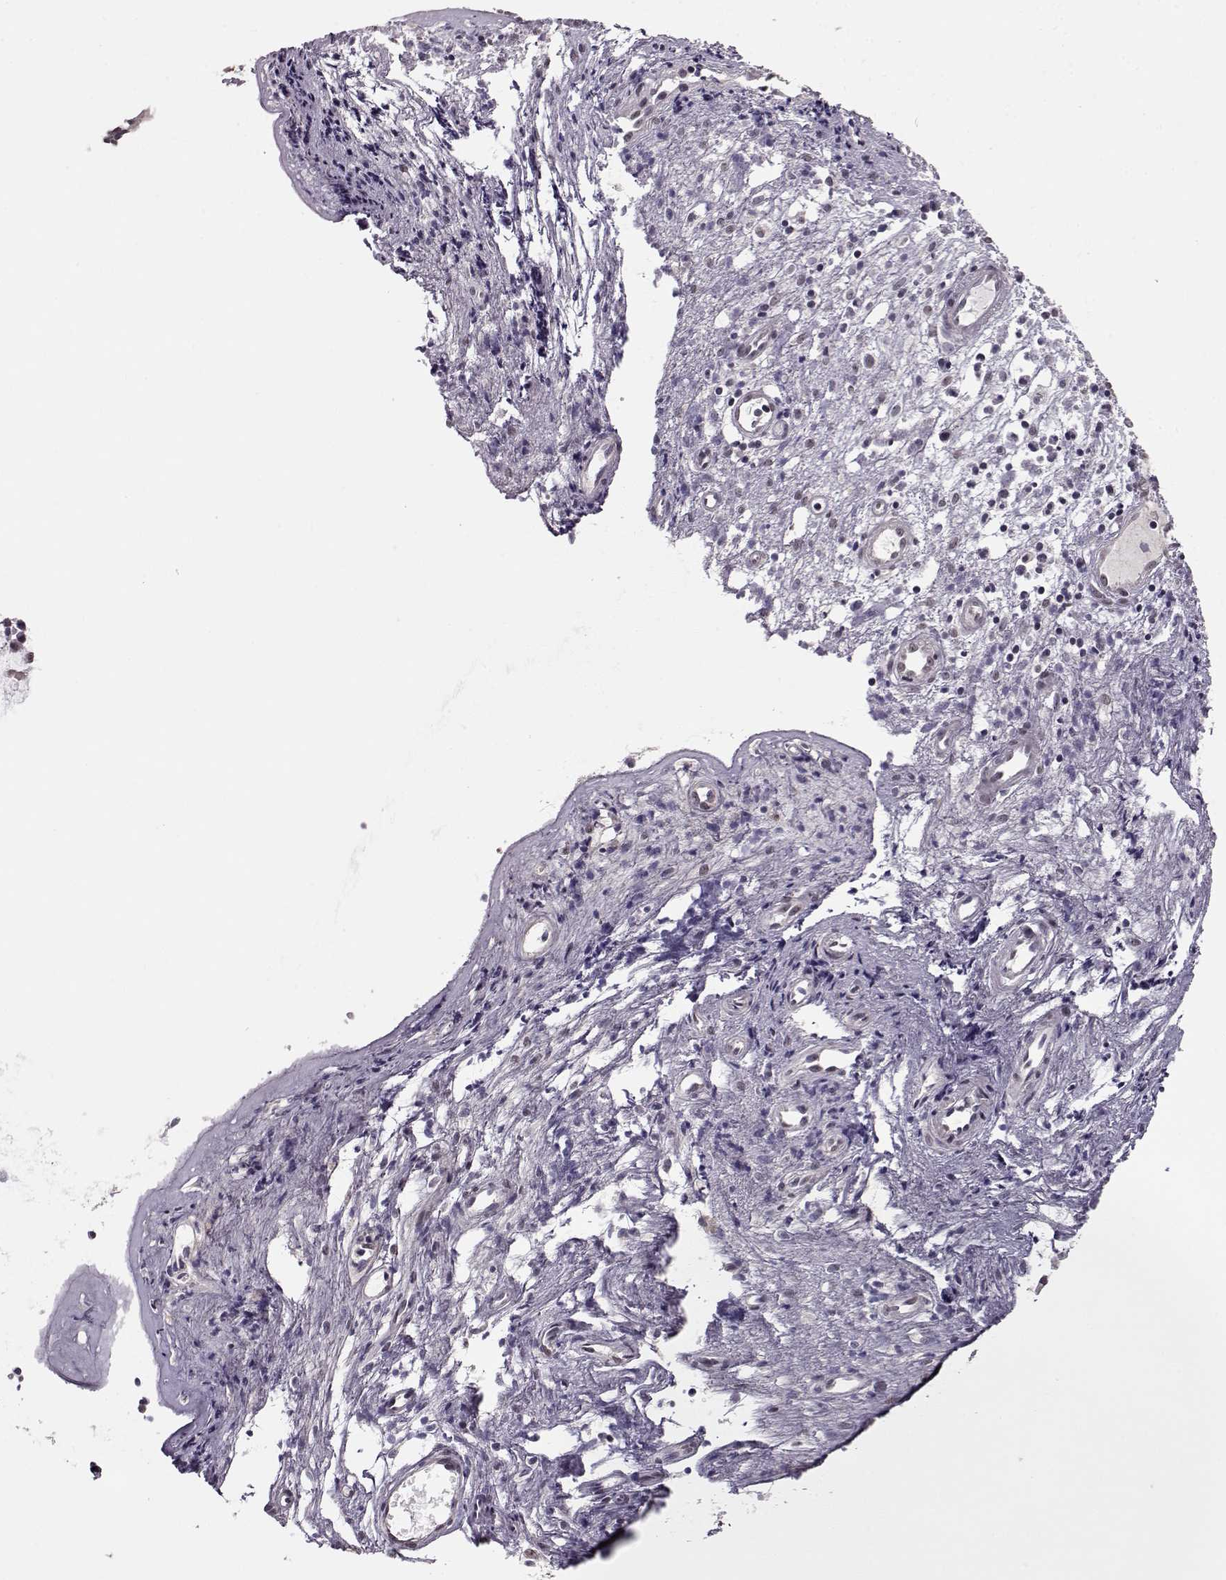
{"staining": {"intensity": "negative", "quantity": "none", "location": "none"}, "tissue": "nasopharynx", "cell_type": "Respiratory epithelial cells", "image_type": "normal", "snomed": [{"axis": "morphology", "description": "Normal tissue, NOS"}, {"axis": "topography", "description": "Nasopharynx"}], "caption": "IHC image of normal nasopharynx: nasopharynx stained with DAB demonstrates no significant protein expression in respiratory epithelial cells. (DAB immunohistochemistry (IHC) with hematoxylin counter stain).", "gene": "PCP4", "patient": {"sex": "female", "age": 47}}